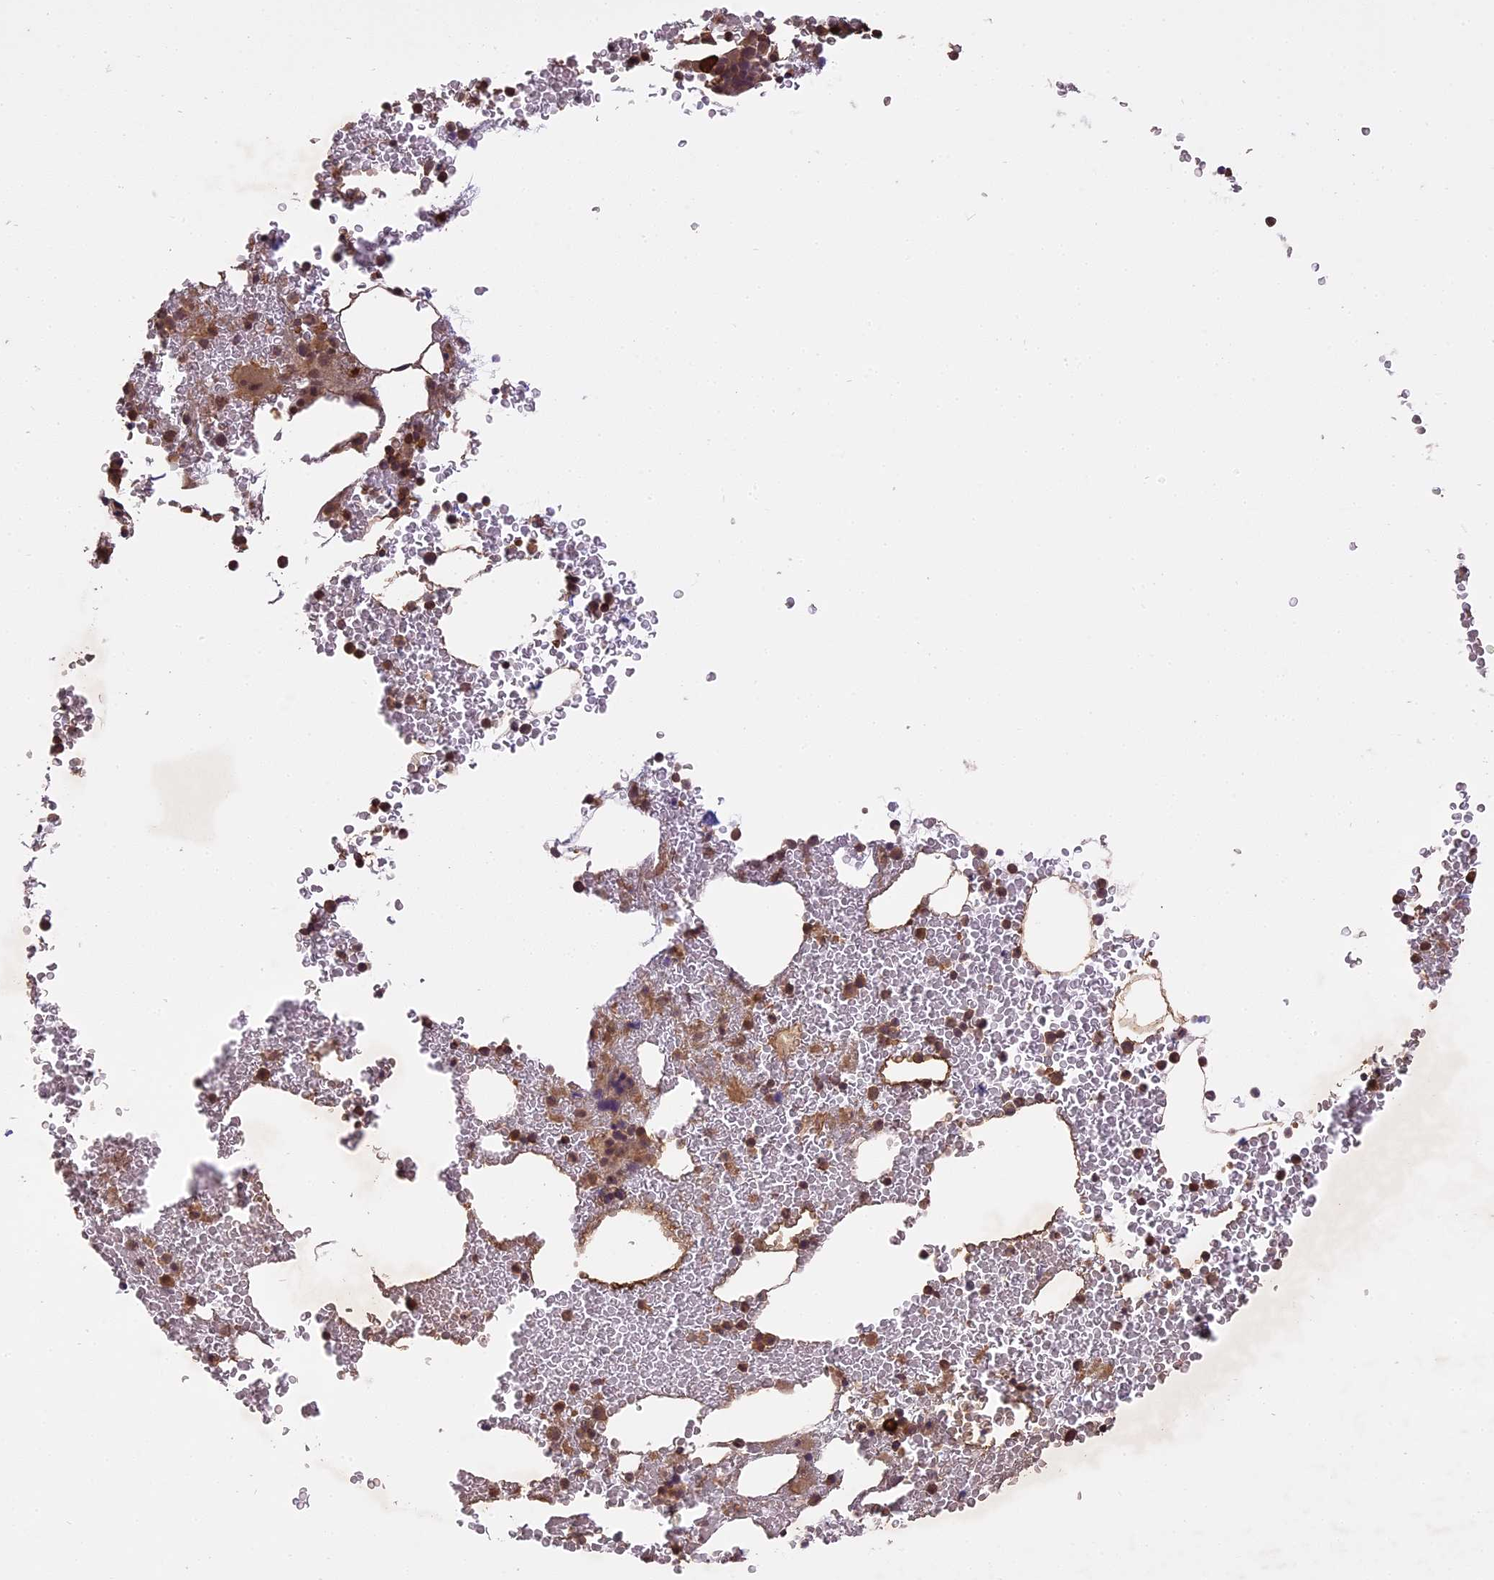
{"staining": {"intensity": "moderate", "quantity": "25%-75%", "location": "cytoplasmic/membranous,nuclear"}, "tissue": "bone marrow", "cell_type": "Hematopoietic cells", "image_type": "normal", "snomed": [{"axis": "morphology", "description": "Normal tissue, NOS"}, {"axis": "morphology", "description": "Inflammation, NOS"}, {"axis": "topography", "description": "Bone marrow"}], "caption": "IHC (DAB) staining of normal bone marrow exhibits moderate cytoplasmic/membranous,nuclear protein positivity in about 25%-75% of hematopoietic cells.", "gene": "TIGD7", "patient": {"sex": "female", "age": 78}}